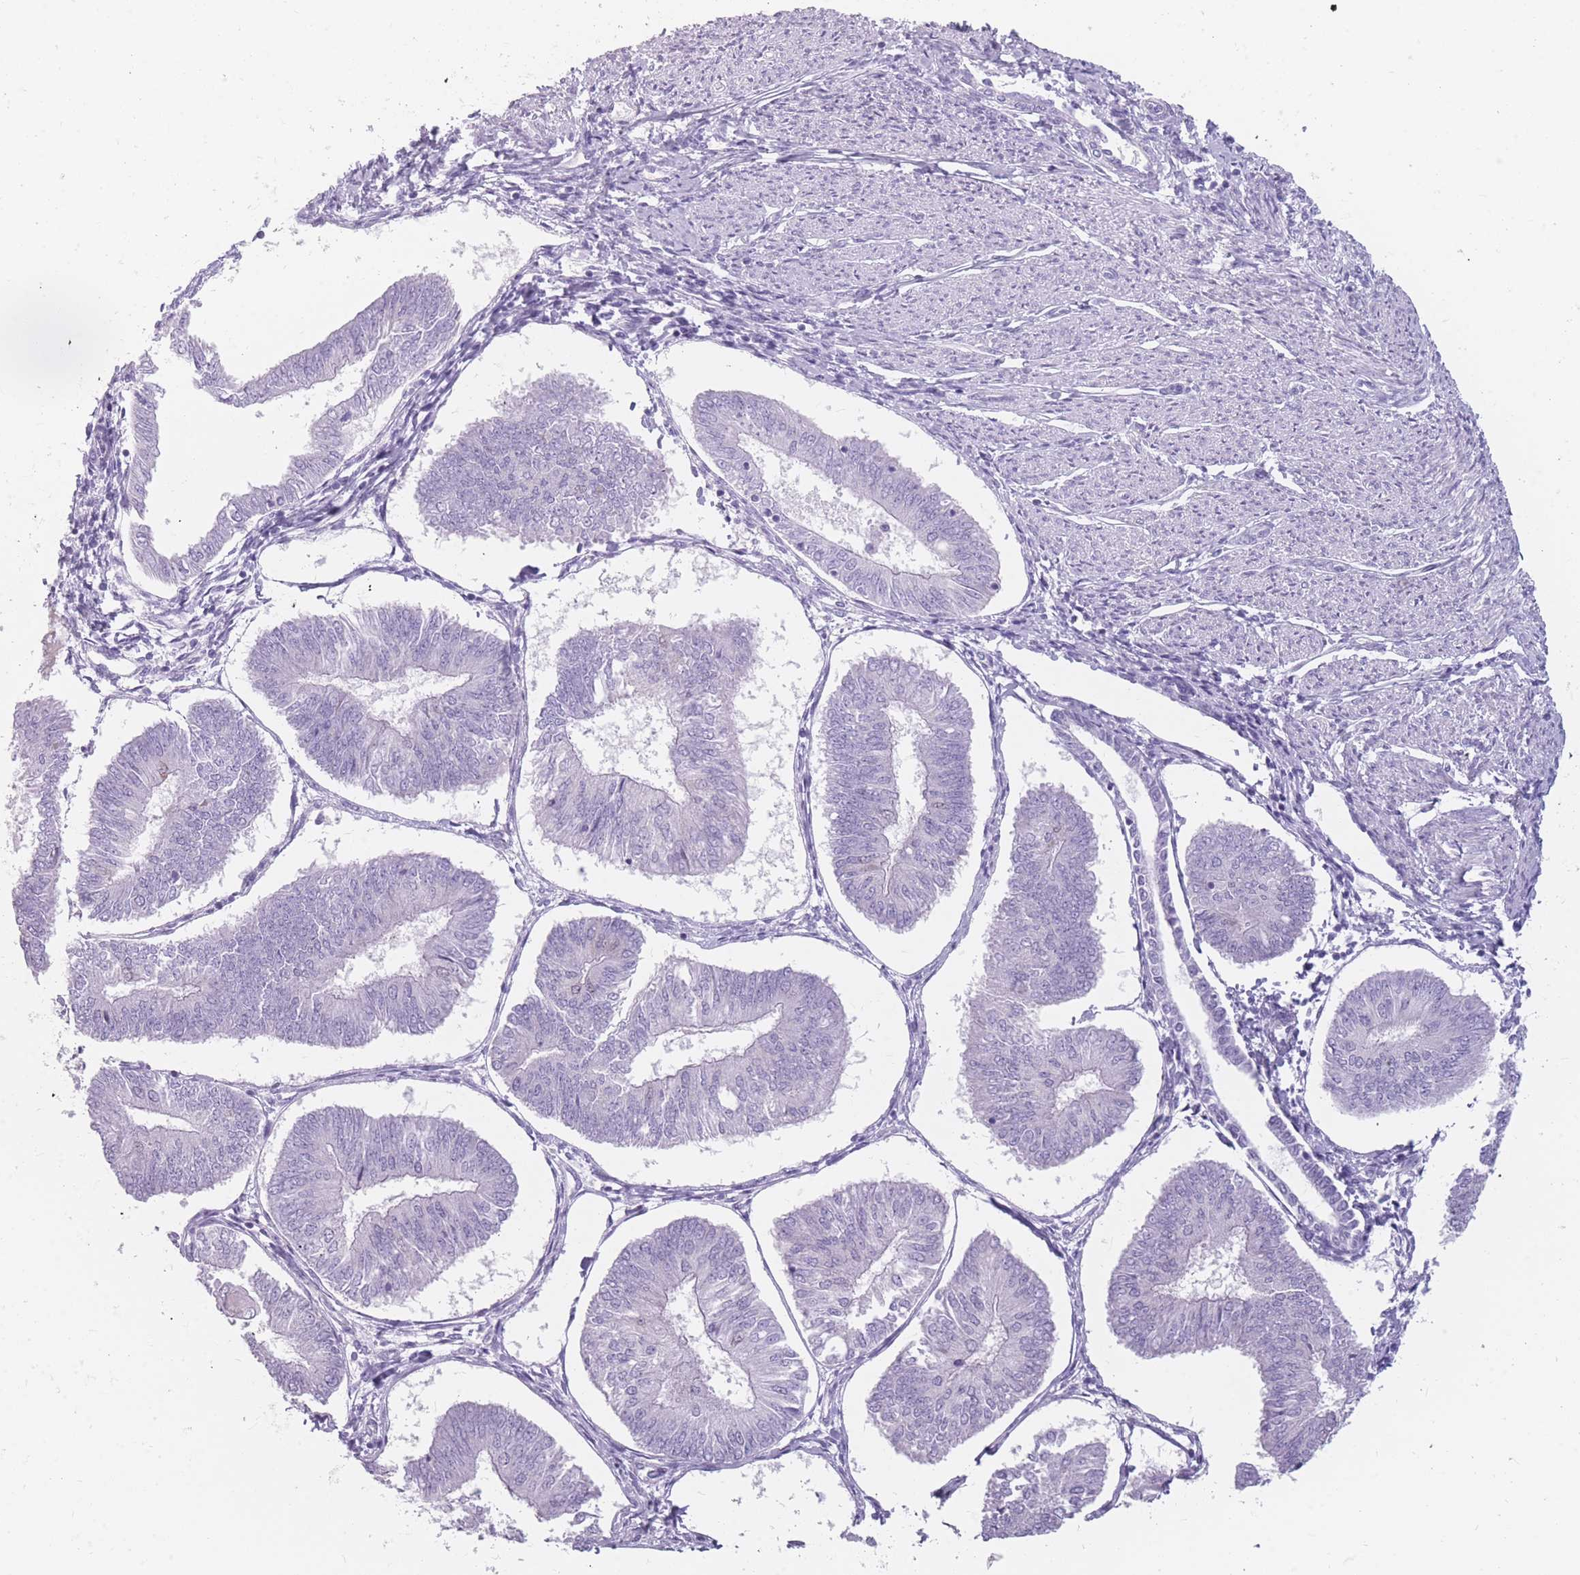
{"staining": {"intensity": "negative", "quantity": "none", "location": "none"}, "tissue": "endometrial cancer", "cell_type": "Tumor cells", "image_type": "cancer", "snomed": [{"axis": "morphology", "description": "Adenocarcinoma, NOS"}, {"axis": "topography", "description": "Endometrium"}], "caption": "High magnification brightfield microscopy of endometrial cancer (adenocarcinoma) stained with DAB (3,3'-diaminobenzidine) (brown) and counterstained with hematoxylin (blue): tumor cells show no significant positivity.", "gene": "CCNO", "patient": {"sex": "female", "age": 58}}